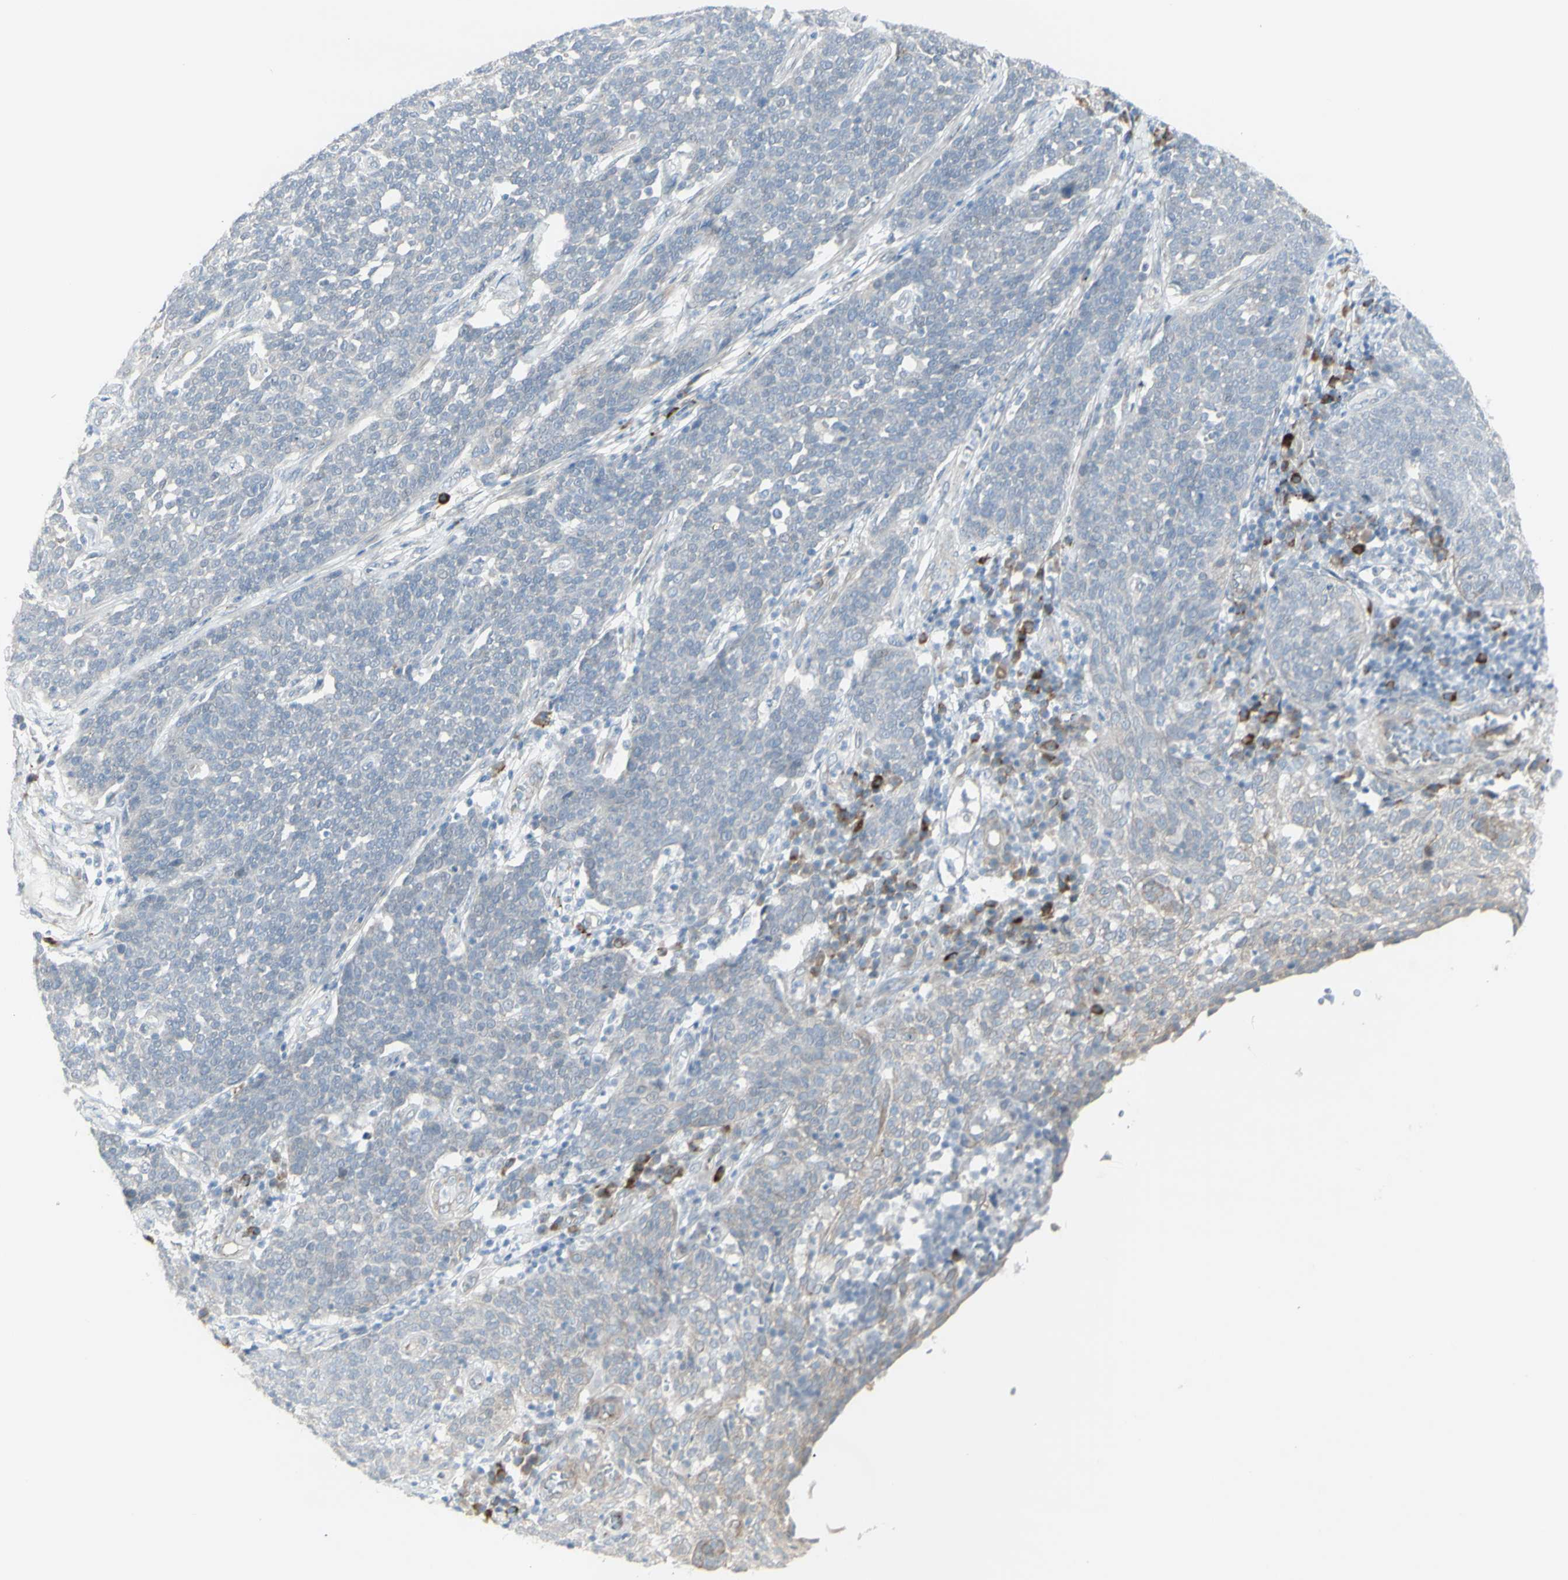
{"staining": {"intensity": "negative", "quantity": "none", "location": "none"}, "tissue": "cervical cancer", "cell_type": "Tumor cells", "image_type": "cancer", "snomed": [{"axis": "morphology", "description": "Squamous cell carcinoma, NOS"}, {"axis": "topography", "description": "Cervix"}], "caption": "A high-resolution histopathology image shows IHC staining of cervical squamous cell carcinoma, which exhibits no significant expression in tumor cells.", "gene": "NDST4", "patient": {"sex": "female", "age": 34}}